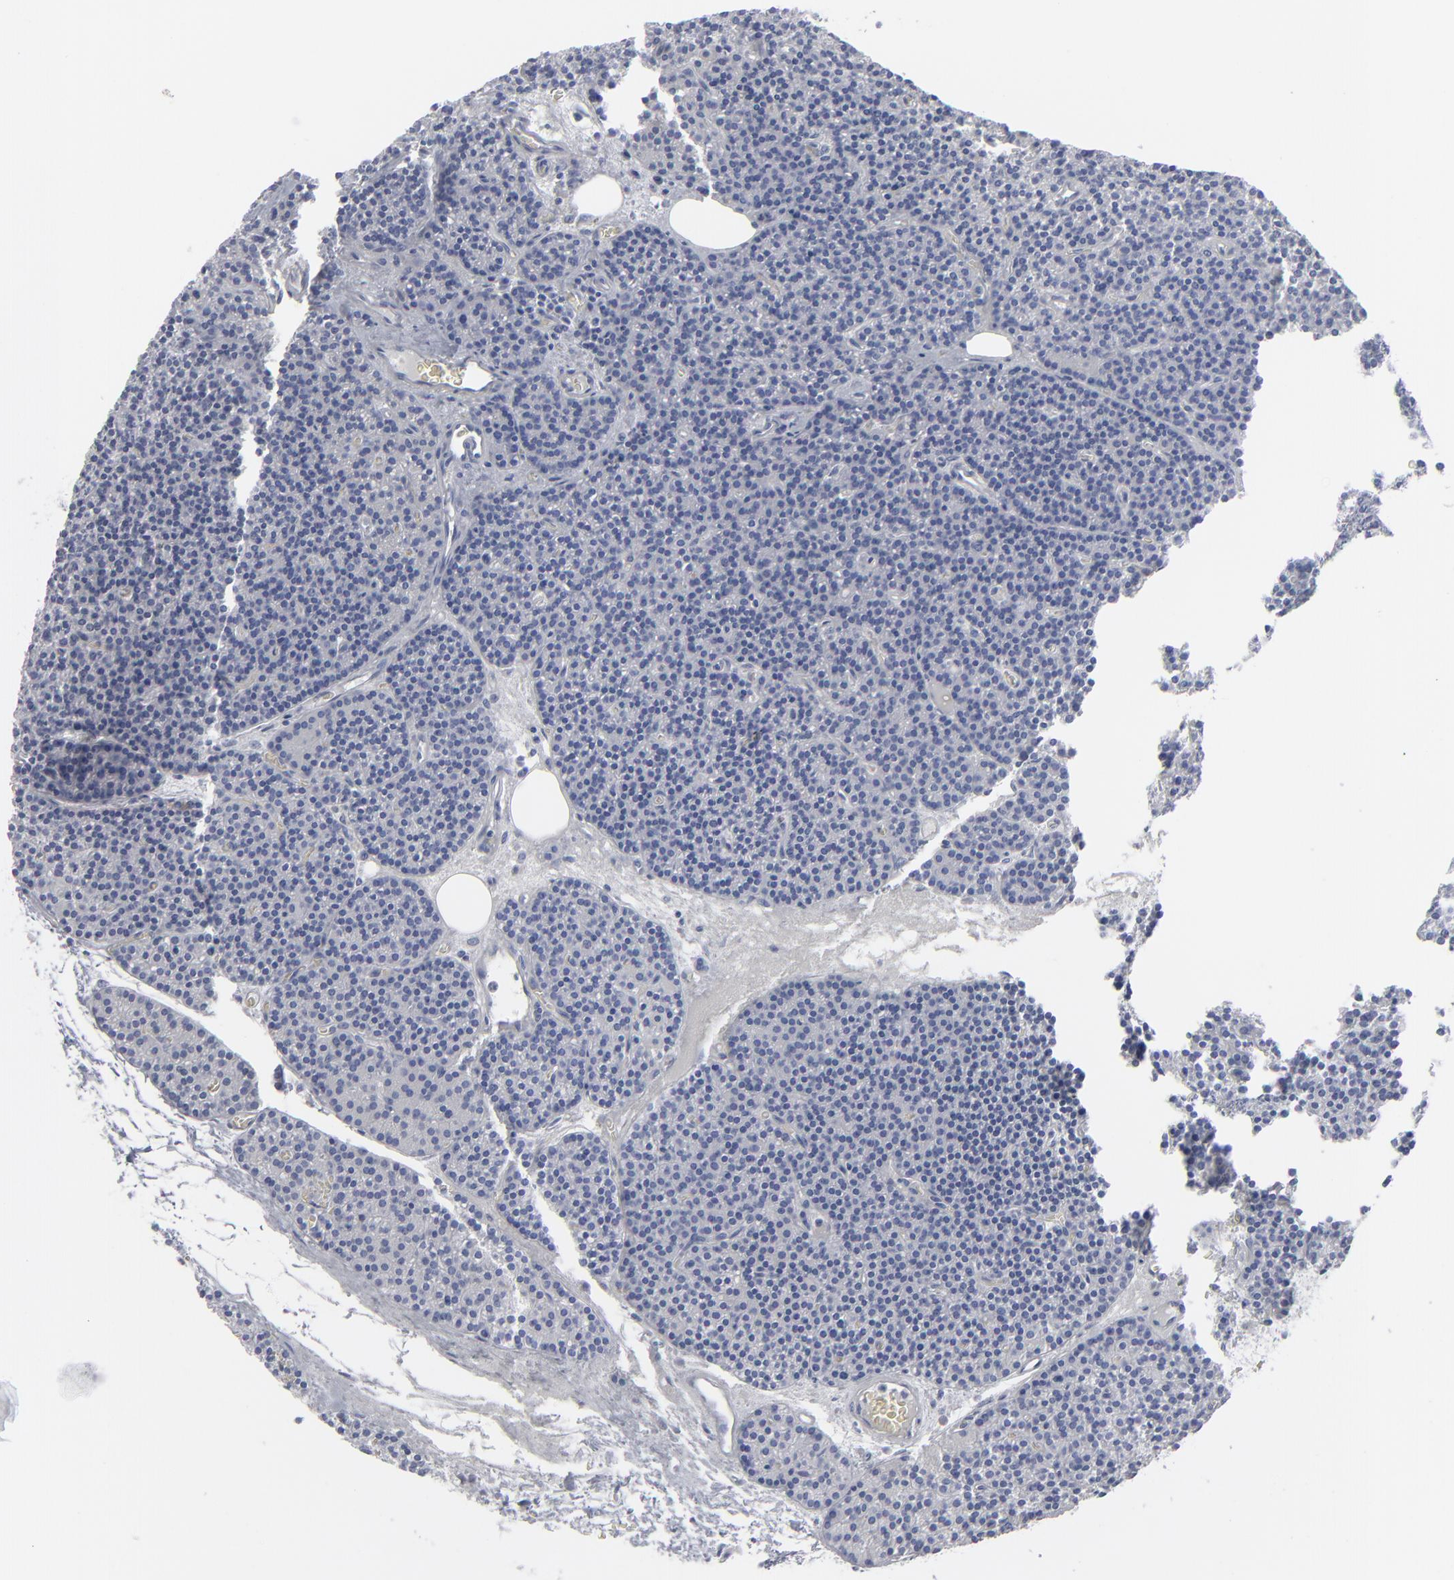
{"staining": {"intensity": "negative", "quantity": "none", "location": "none"}, "tissue": "parathyroid gland", "cell_type": "Glandular cells", "image_type": "normal", "snomed": [{"axis": "morphology", "description": "Normal tissue, NOS"}, {"axis": "topography", "description": "Parathyroid gland"}], "caption": "This histopathology image is of normal parathyroid gland stained with immunohistochemistry (IHC) to label a protein in brown with the nuclei are counter-stained blue. There is no positivity in glandular cells. (Brightfield microscopy of DAB immunohistochemistry (IHC) at high magnification).", "gene": "MSLN", "patient": {"sex": "male", "age": 57}}